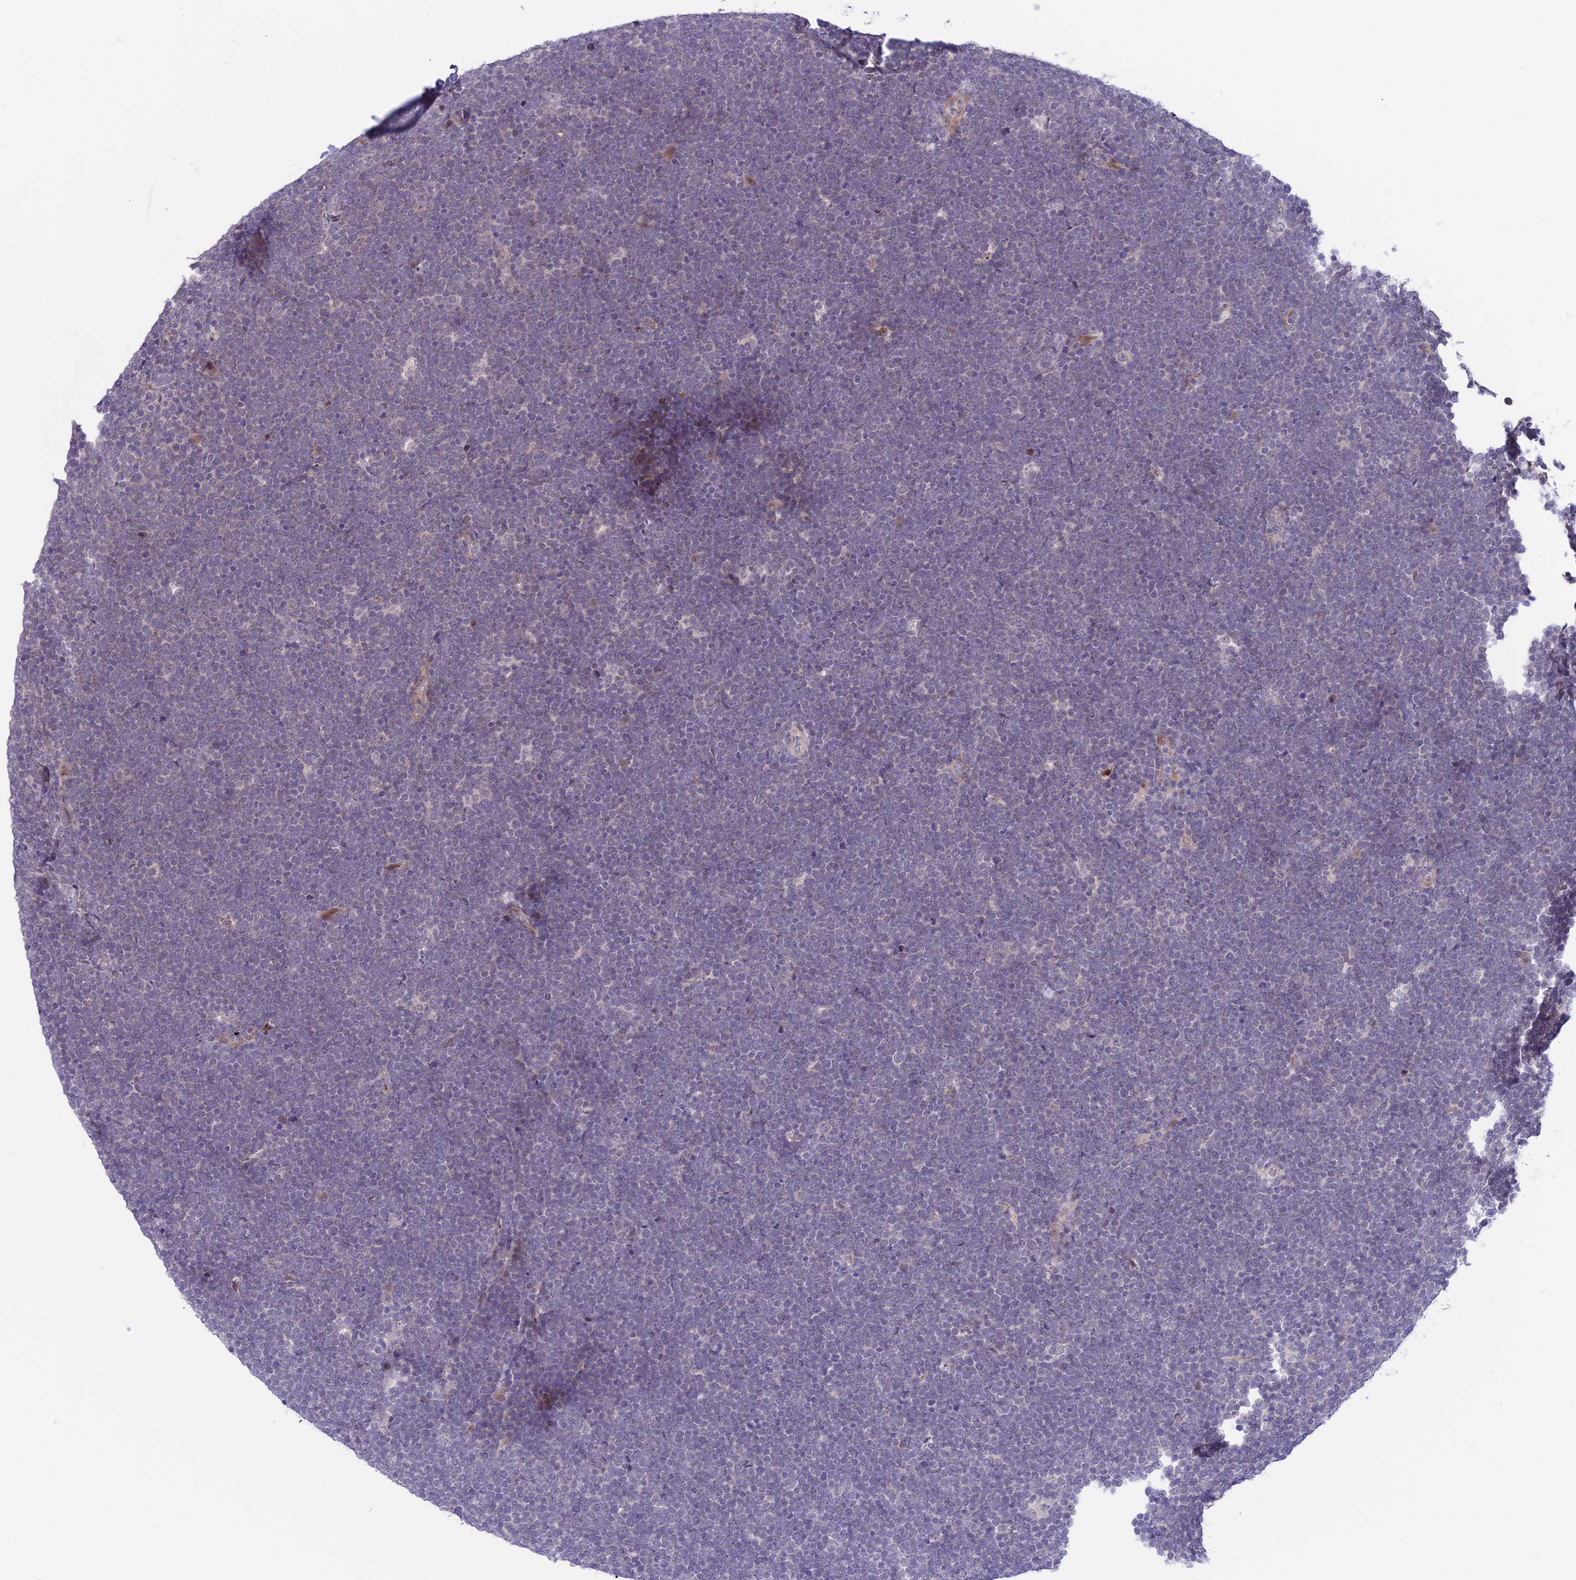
{"staining": {"intensity": "negative", "quantity": "none", "location": "none"}, "tissue": "lymphoma", "cell_type": "Tumor cells", "image_type": "cancer", "snomed": [{"axis": "morphology", "description": "Malignant lymphoma, non-Hodgkin's type, High grade"}, {"axis": "topography", "description": "Lymph node"}], "caption": "Tumor cells show no significant positivity in lymphoma. The staining was performed using DAB (3,3'-diaminobenzidine) to visualize the protein expression in brown, while the nuclei were stained in blue with hematoxylin (Magnification: 20x).", "gene": "ZNF837", "patient": {"sex": "male", "age": 13}}